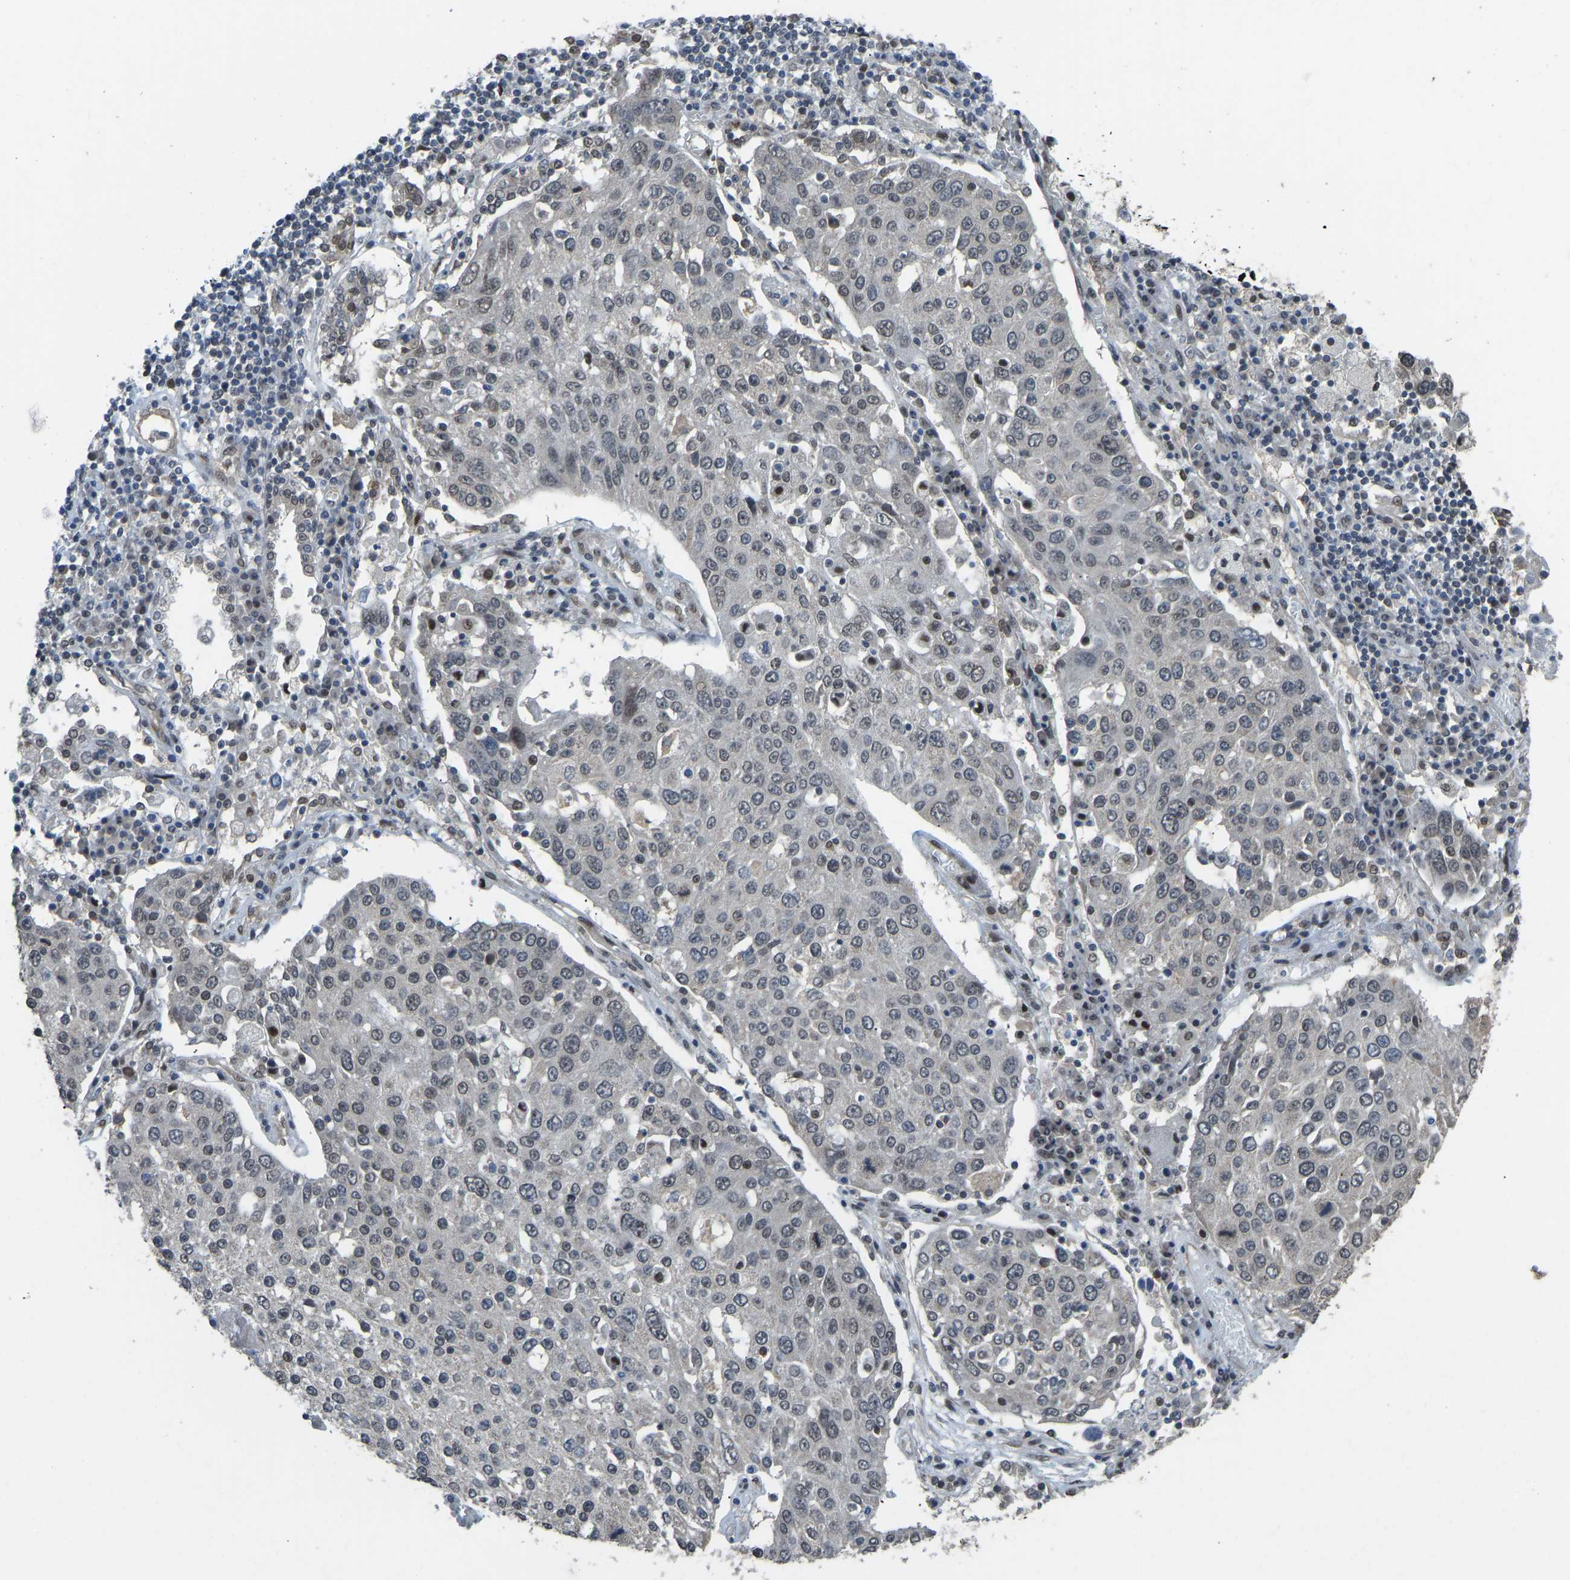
{"staining": {"intensity": "negative", "quantity": "none", "location": "none"}, "tissue": "lung cancer", "cell_type": "Tumor cells", "image_type": "cancer", "snomed": [{"axis": "morphology", "description": "Squamous cell carcinoma, NOS"}, {"axis": "topography", "description": "Lung"}], "caption": "Tumor cells are negative for brown protein staining in lung cancer (squamous cell carcinoma).", "gene": "KPNA6", "patient": {"sex": "male", "age": 65}}